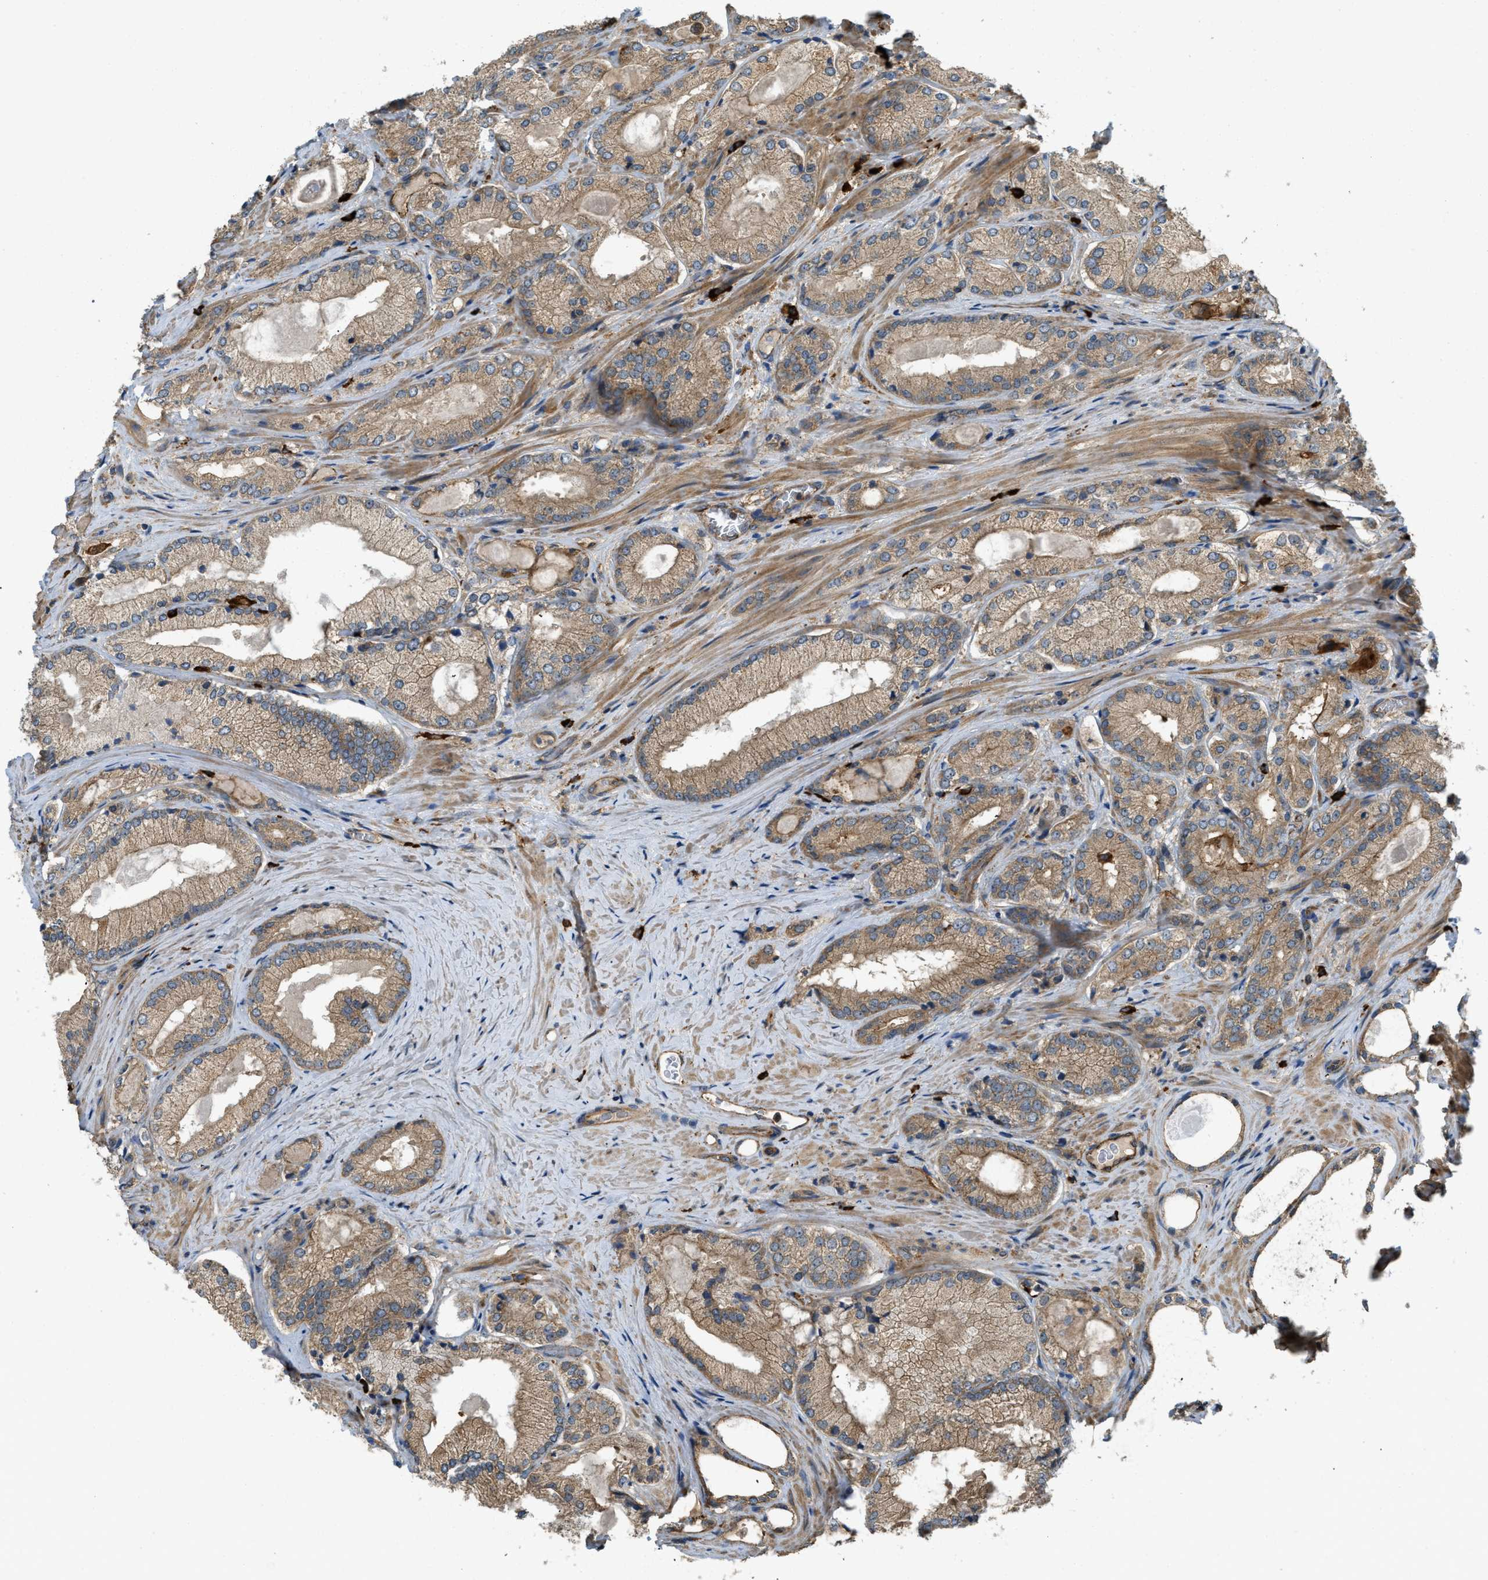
{"staining": {"intensity": "weak", "quantity": "25%-75%", "location": "cytoplasmic/membranous"}, "tissue": "prostate cancer", "cell_type": "Tumor cells", "image_type": "cancer", "snomed": [{"axis": "morphology", "description": "Adenocarcinoma, Low grade"}, {"axis": "topography", "description": "Prostate"}], "caption": "IHC image of human prostate cancer stained for a protein (brown), which displays low levels of weak cytoplasmic/membranous expression in approximately 25%-75% of tumor cells.", "gene": "BAG4", "patient": {"sex": "male", "age": 65}}